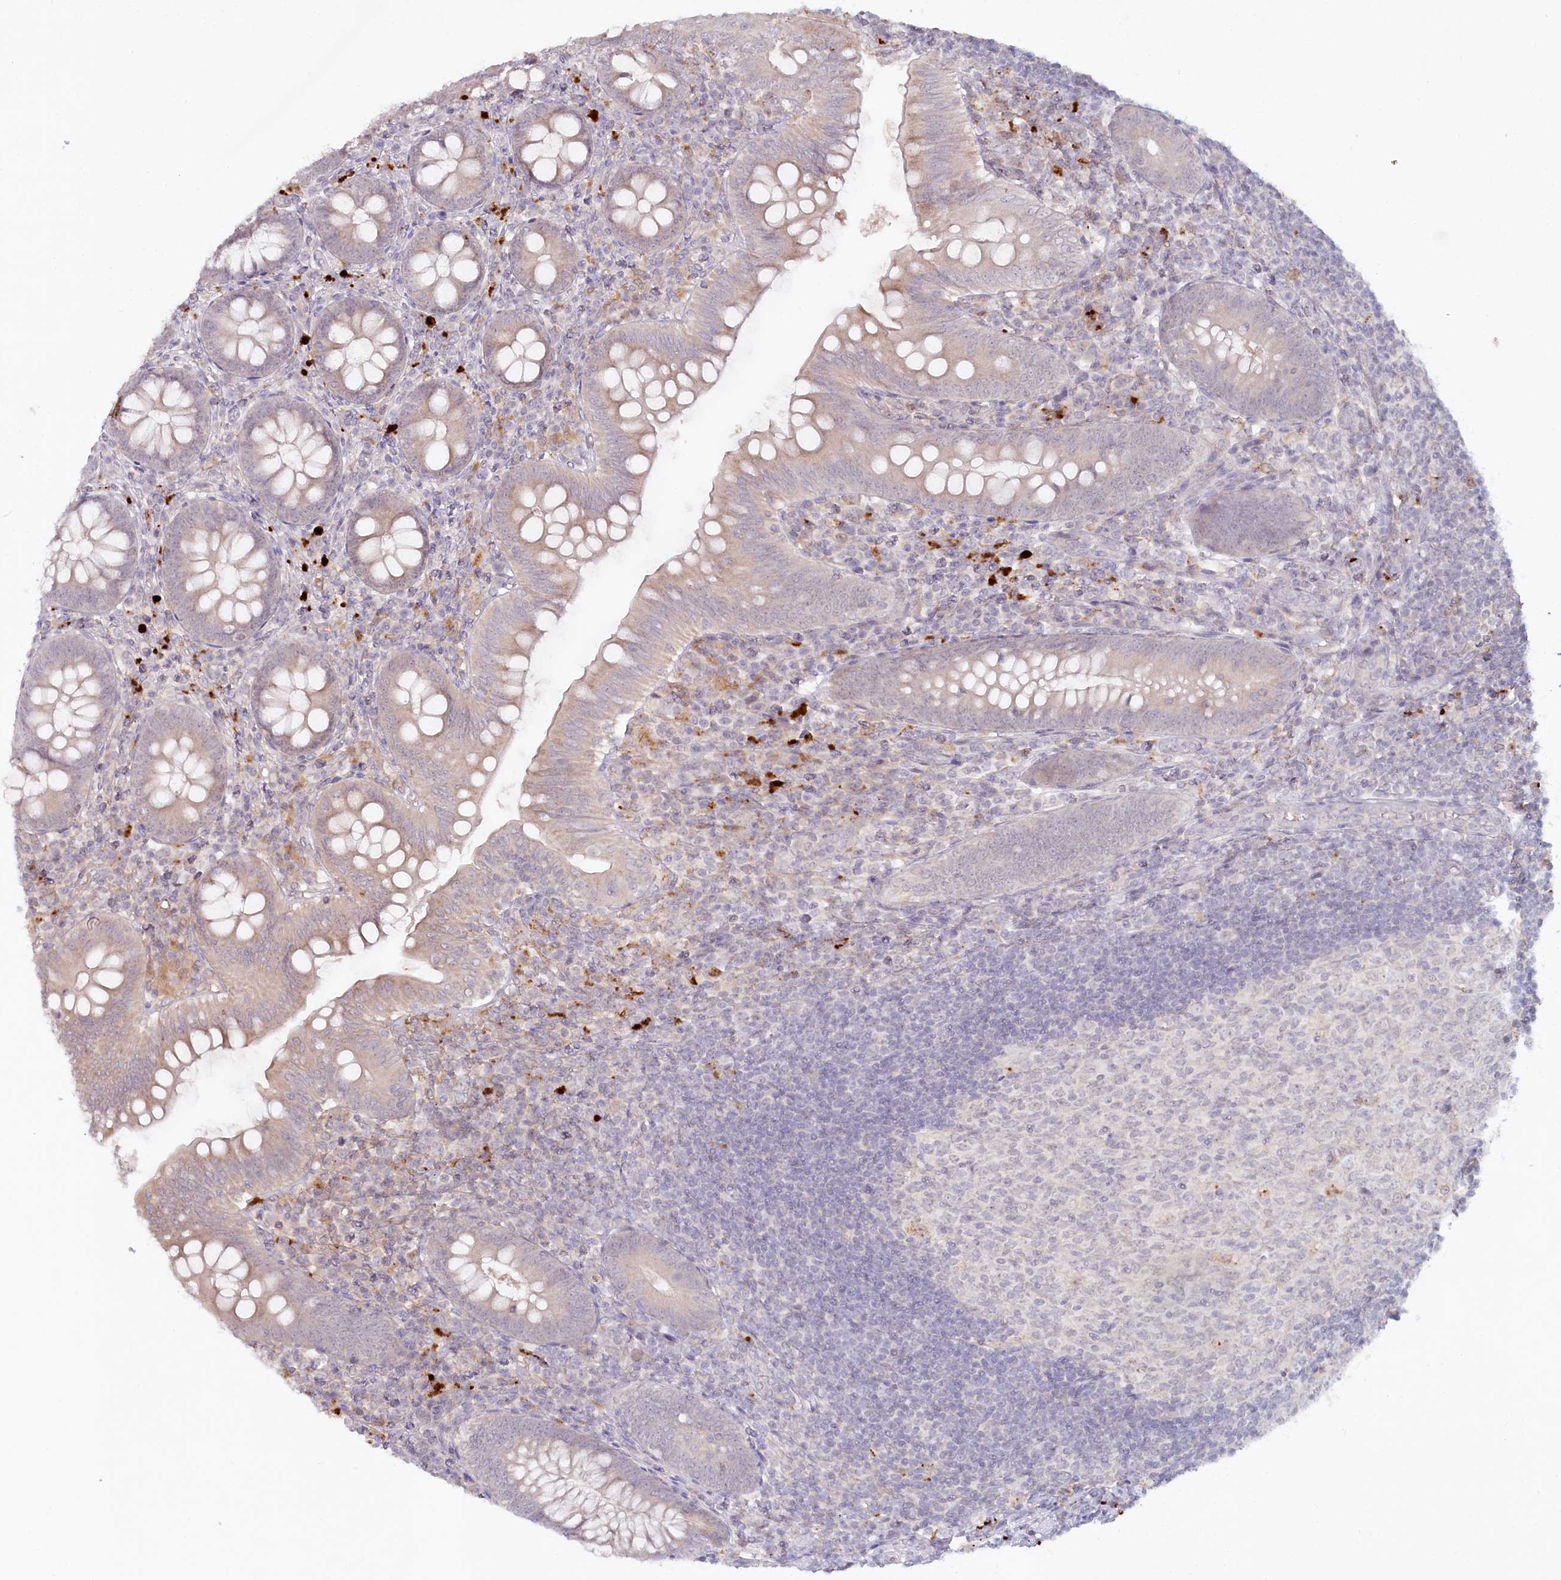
{"staining": {"intensity": "weak", "quantity": "25%-75%", "location": "cytoplasmic/membranous"}, "tissue": "appendix", "cell_type": "Glandular cells", "image_type": "normal", "snomed": [{"axis": "morphology", "description": "Normal tissue, NOS"}, {"axis": "topography", "description": "Appendix"}], "caption": "A histopathology image of human appendix stained for a protein shows weak cytoplasmic/membranous brown staining in glandular cells.", "gene": "PSAPL1", "patient": {"sex": "male", "age": 14}}